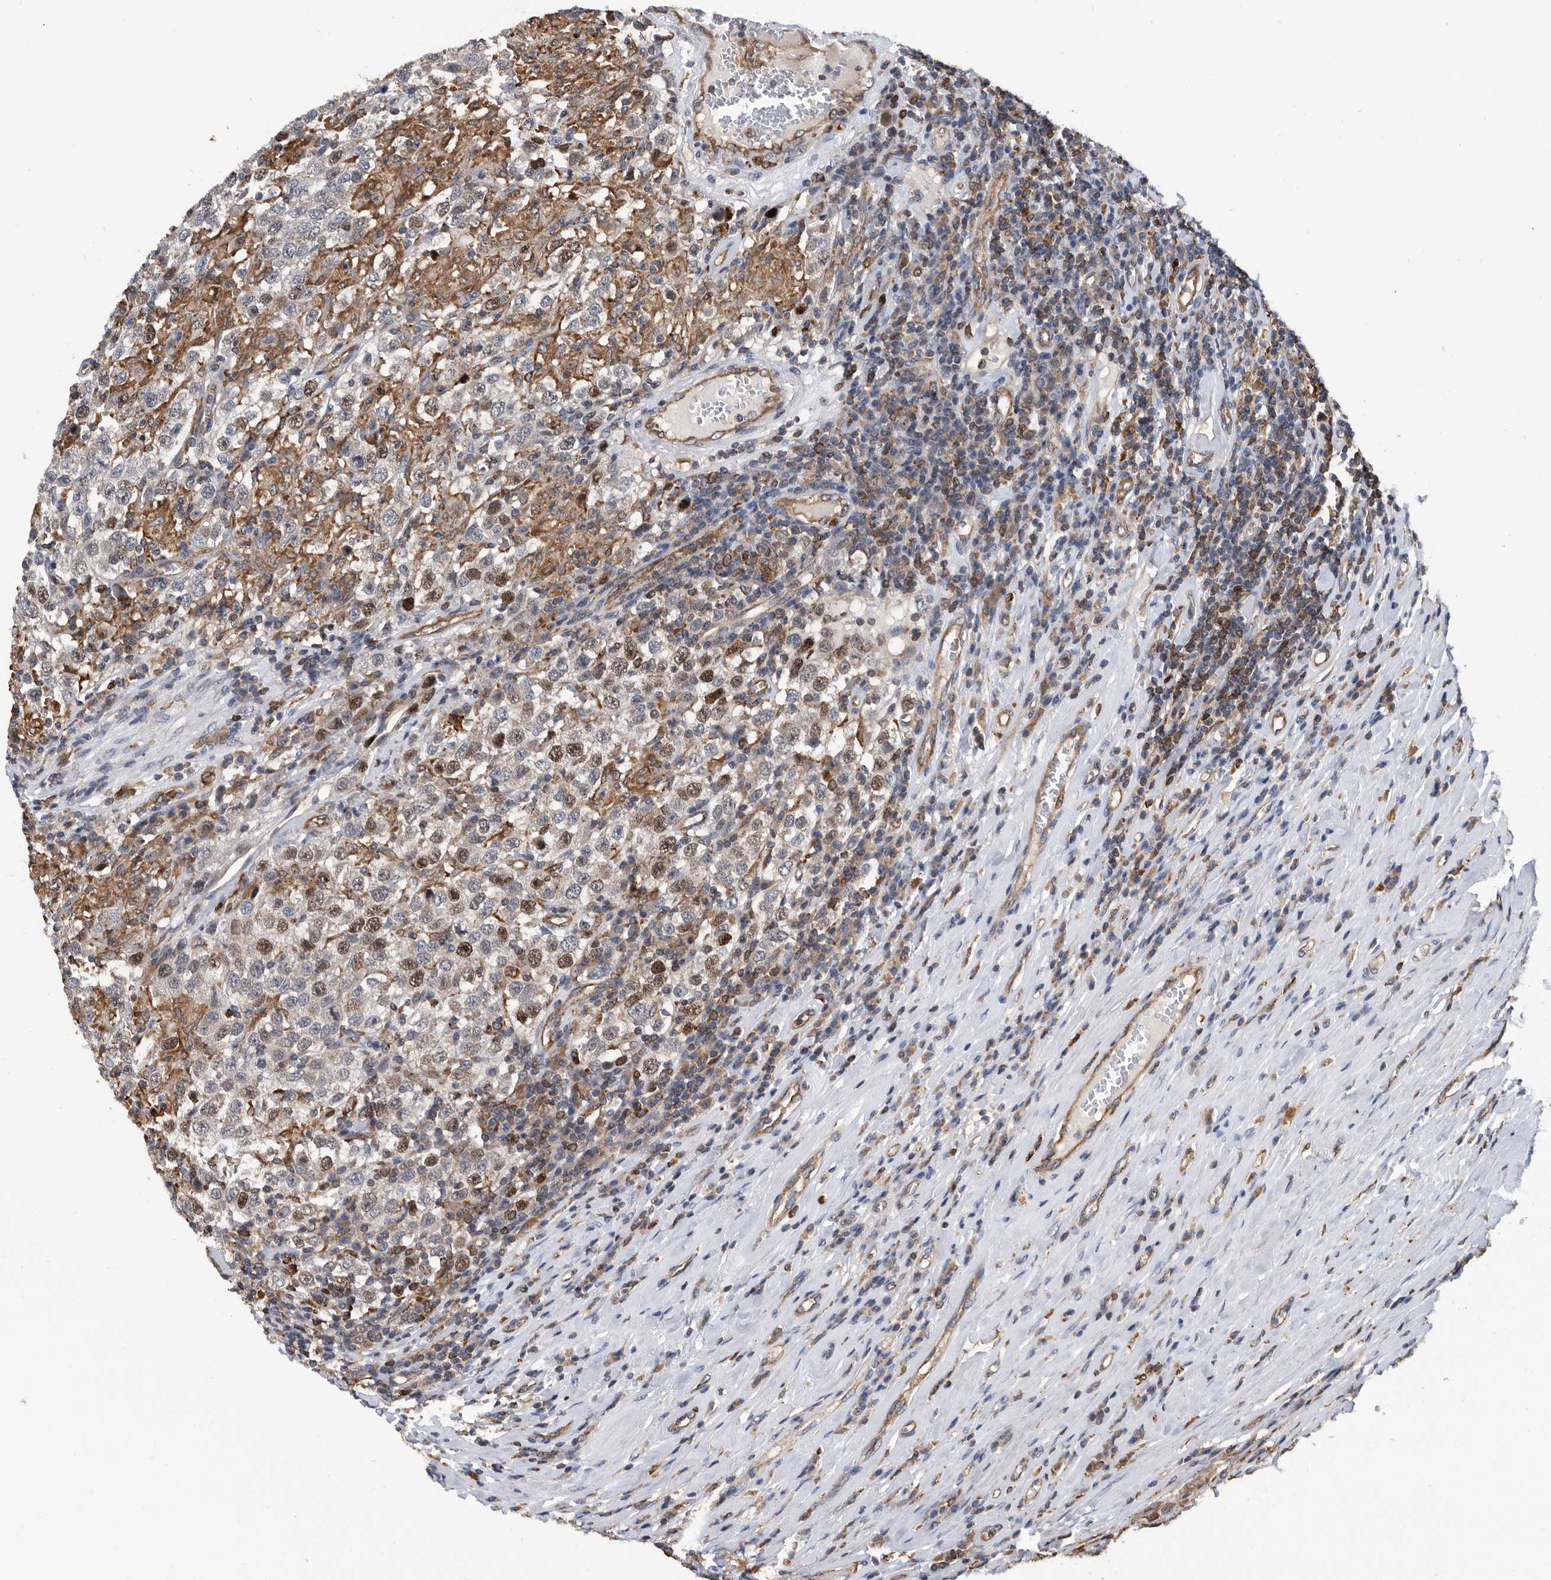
{"staining": {"intensity": "strong", "quantity": "<25%", "location": "nuclear"}, "tissue": "testis cancer", "cell_type": "Tumor cells", "image_type": "cancer", "snomed": [{"axis": "morphology", "description": "Seminoma, NOS"}, {"axis": "topography", "description": "Testis"}], "caption": "Immunohistochemistry (IHC) of human seminoma (testis) shows medium levels of strong nuclear expression in about <25% of tumor cells.", "gene": "ATAD2", "patient": {"sex": "male", "age": 41}}